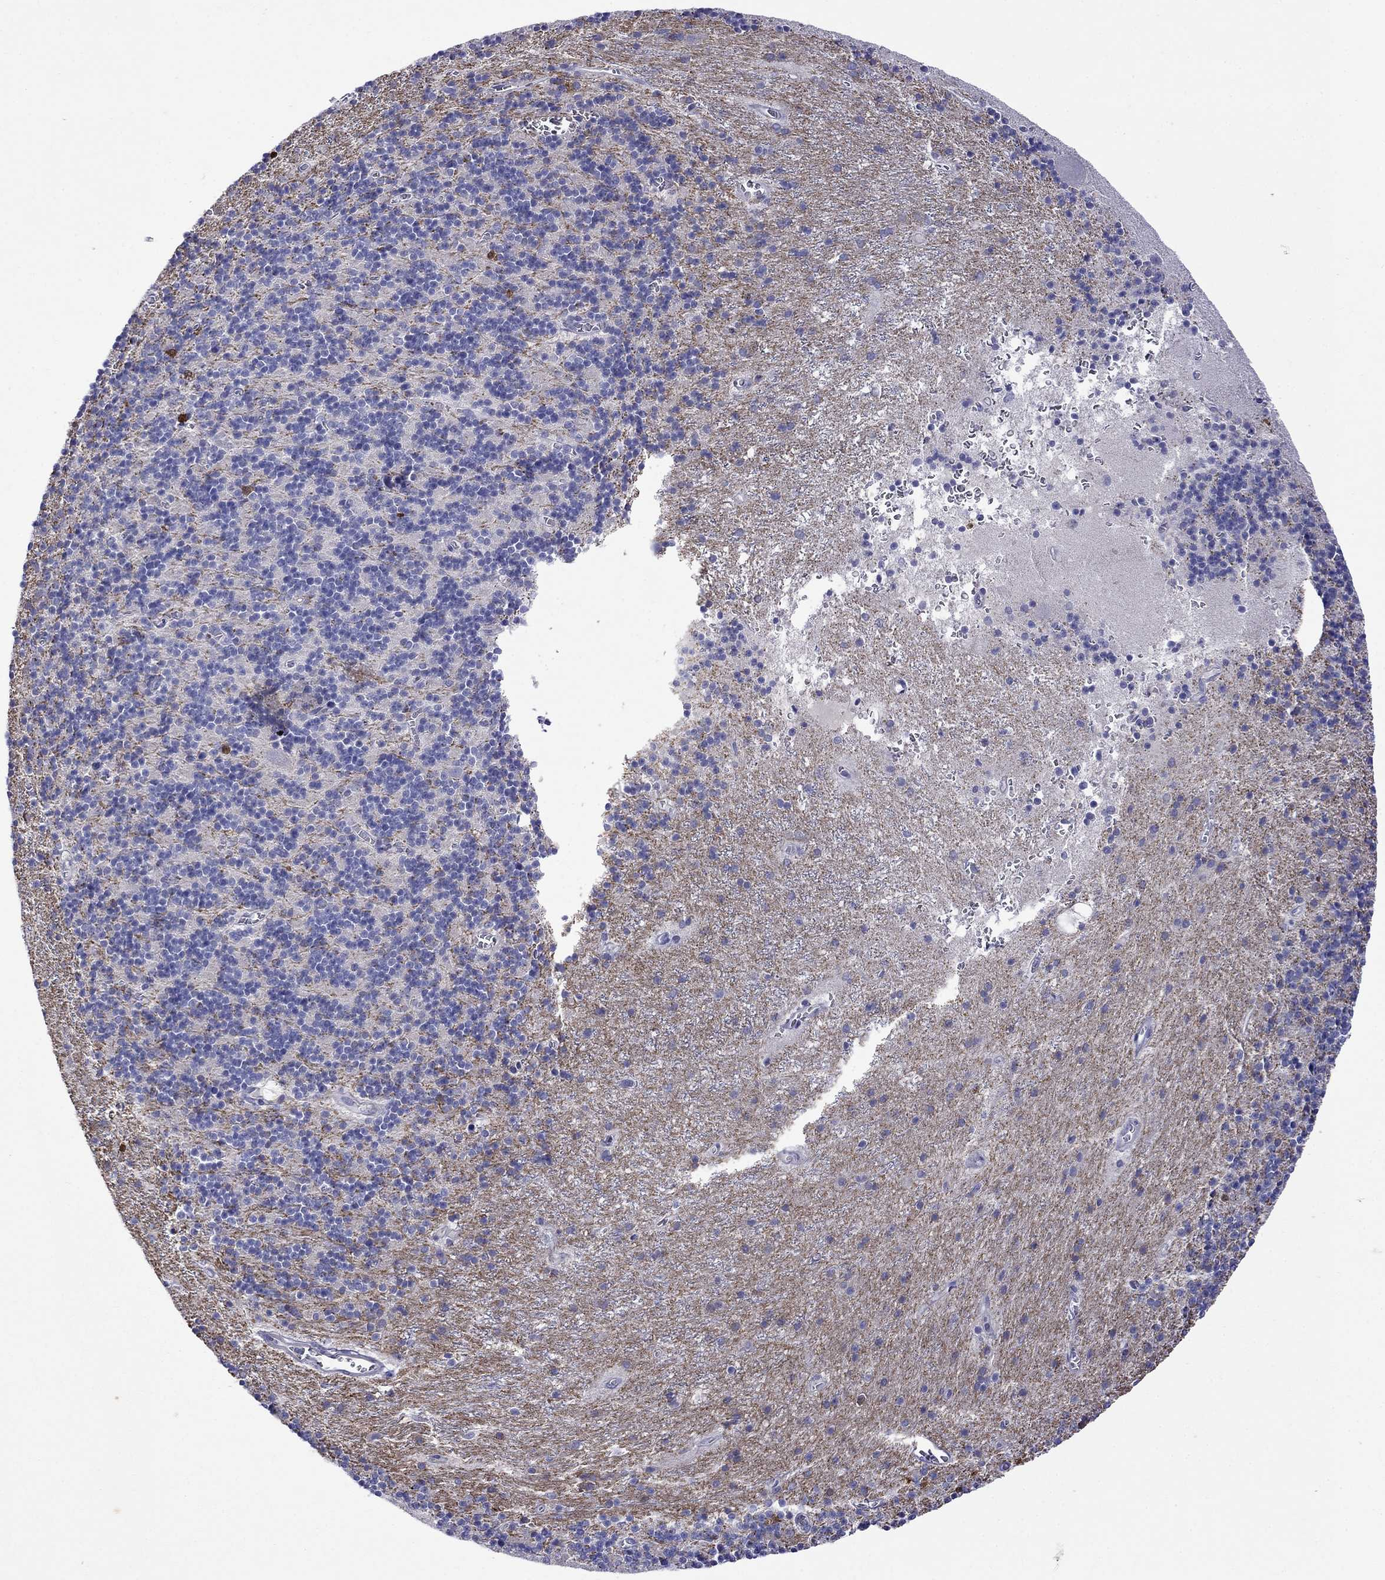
{"staining": {"intensity": "strong", "quantity": "<25%", "location": "nuclear"}, "tissue": "cerebellum", "cell_type": "Cells in granular layer", "image_type": "normal", "snomed": [{"axis": "morphology", "description": "Normal tissue, NOS"}, {"axis": "topography", "description": "Cerebellum"}], "caption": "Cerebellum stained with DAB IHC exhibits medium levels of strong nuclear staining in approximately <25% of cells in granular layer.", "gene": "STAR", "patient": {"sex": "male", "age": 70}}